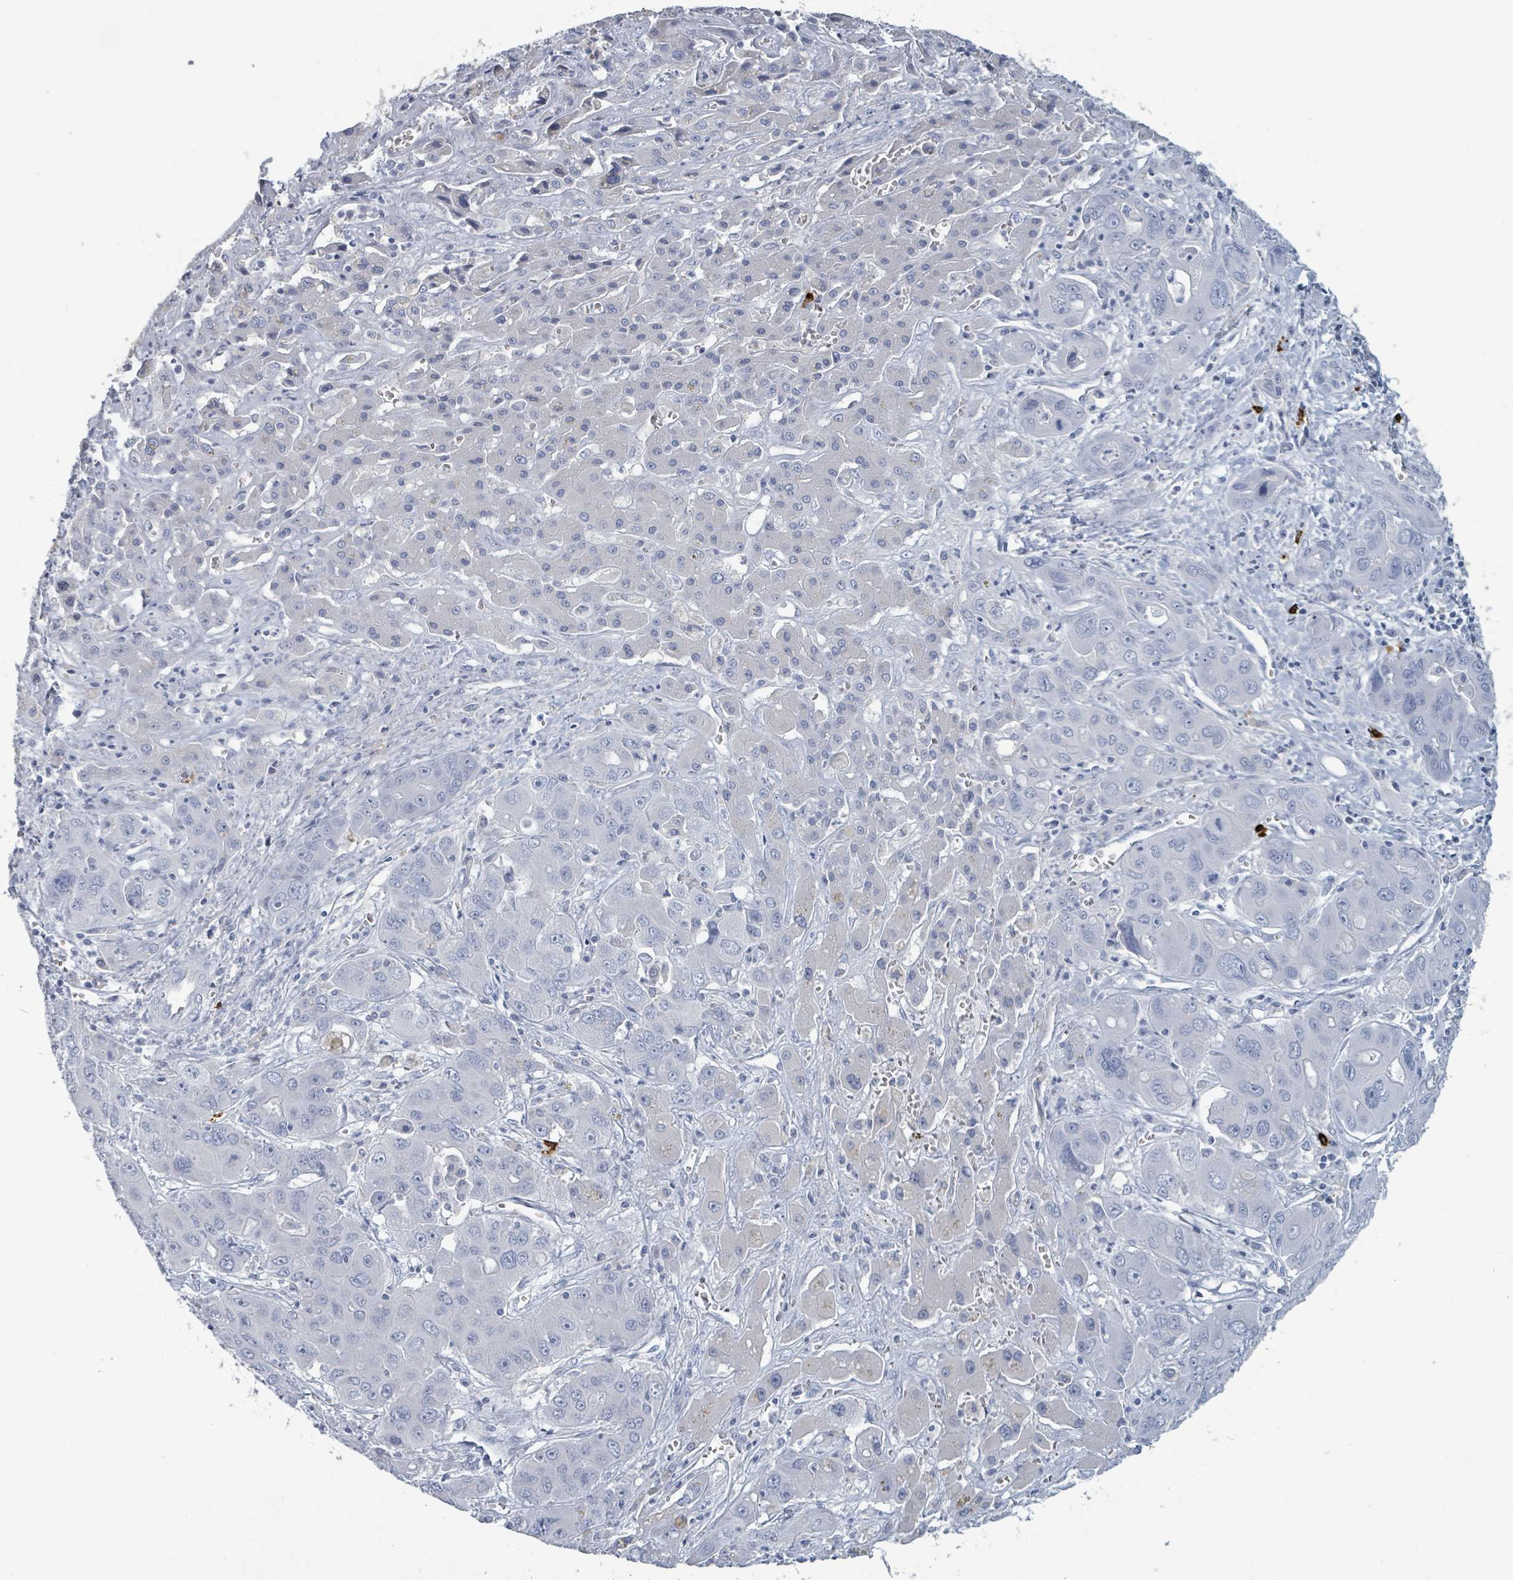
{"staining": {"intensity": "negative", "quantity": "none", "location": "none"}, "tissue": "liver cancer", "cell_type": "Tumor cells", "image_type": "cancer", "snomed": [{"axis": "morphology", "description": "Cholangiocarcinoma"}, {"axis": "topography", "description": "Liver"}], "caption": "IHC micrograph of liver cancer stained for a protein (brown), which displays no expression in tumor cells.", "gene": "VPS13D", "patient": {"sex": "male", "age": 67}}